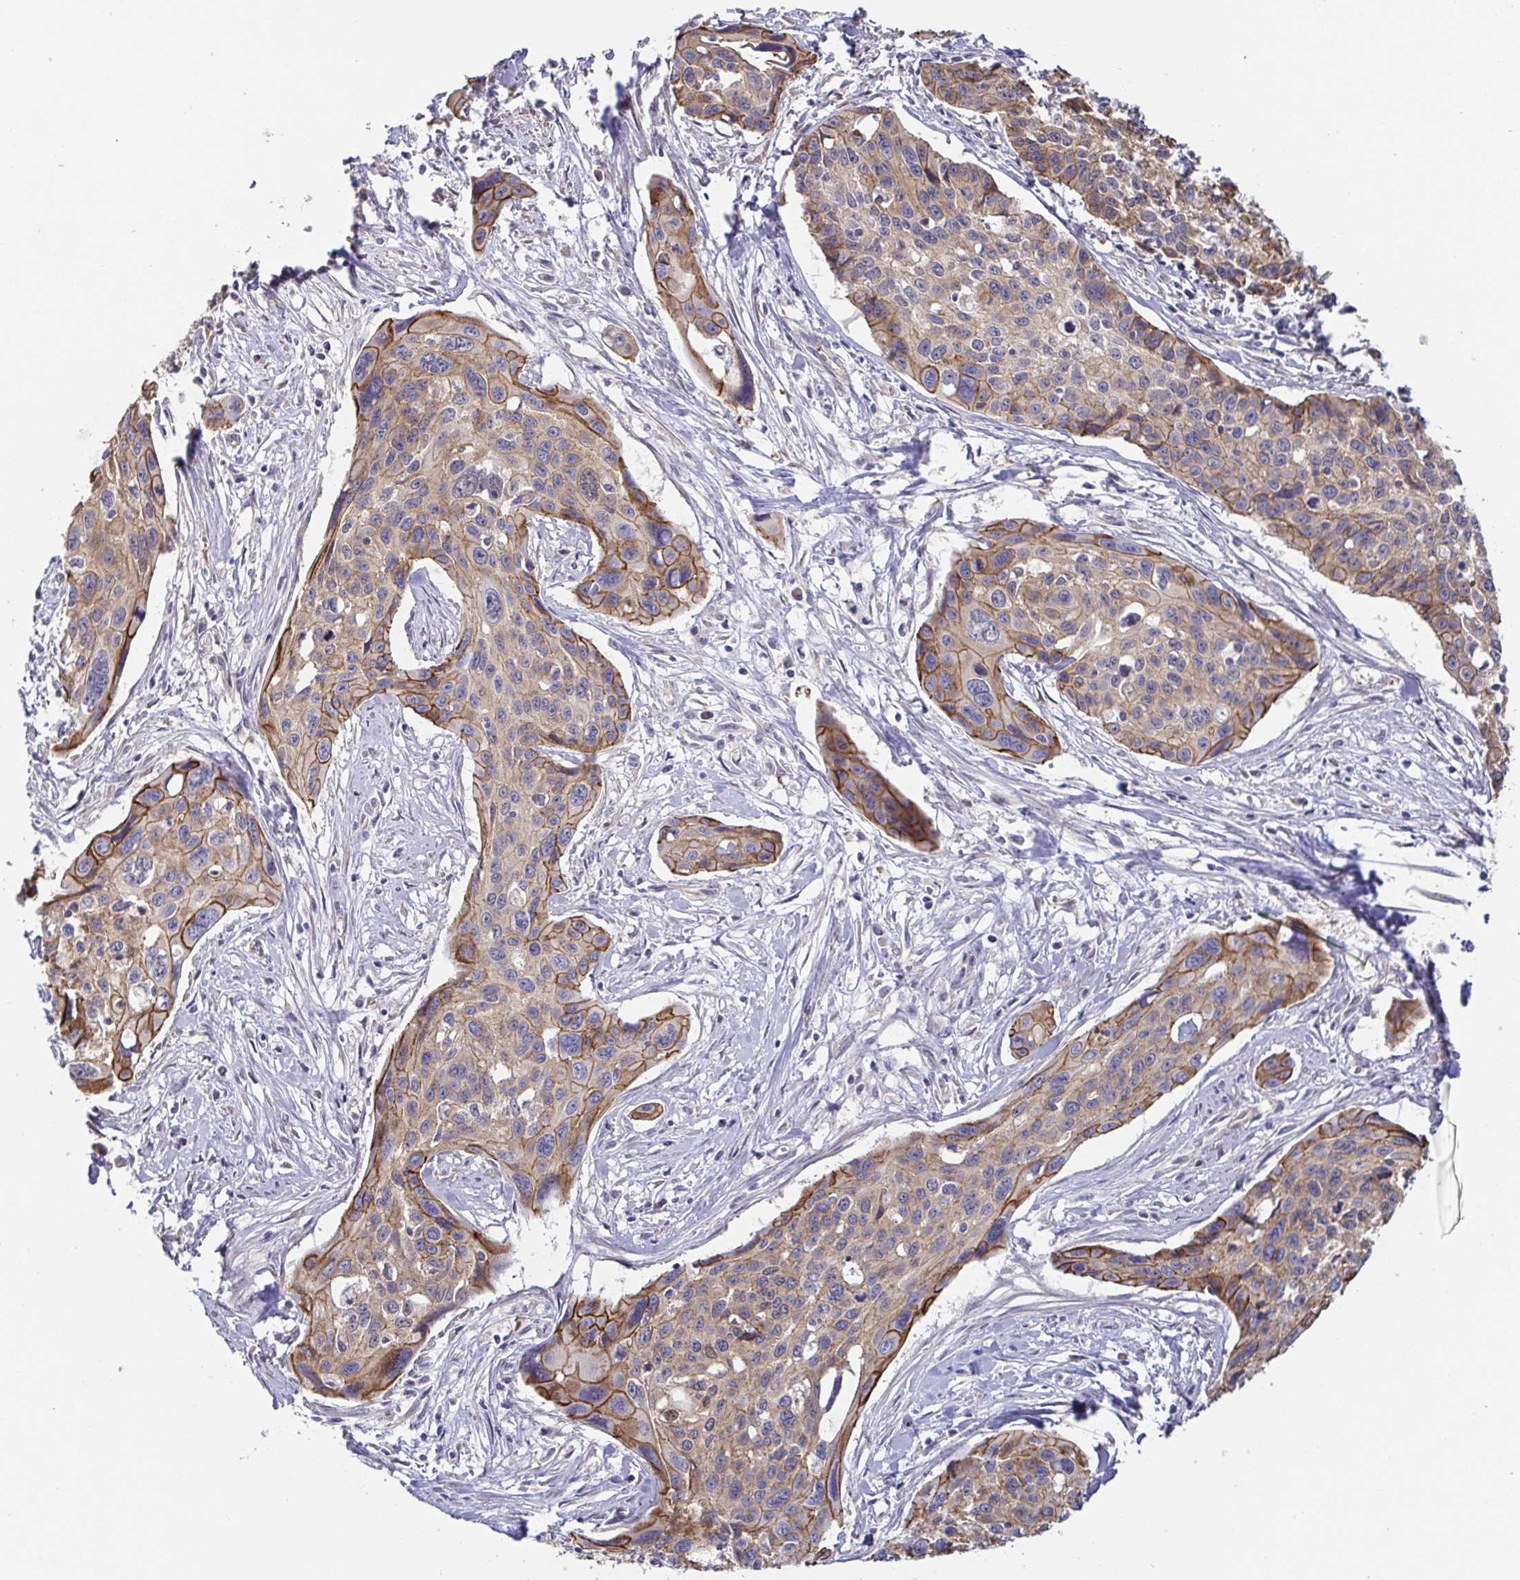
{"staining": {"intensity": "moderate", "quantity": ">75%", "location": "cytoplasmic/membranous"}, "tissue": "cervical cancer", "cell_type": "Tumor cells", "image_type": "cancer", "snomed": [{"axis": "morphology", "description": "Squamous cell carcinoma, NOS"}, {"axis": "topography", "description": "Cervix"}], "caption": "A medium amount of moderate cytoplasmic/membranous expression is present in about >75% of tumor cells in cervical cancer (squamous cell carcinoma) tissue. The protein is stained brown, and the nuclei are stained in blue (DAB (3,3'-diaminobenzidine) IHC with brightfield microscopy, high magnification).", "gene": "EIF3D", "patient": {"sex": "female", "age": 31}}